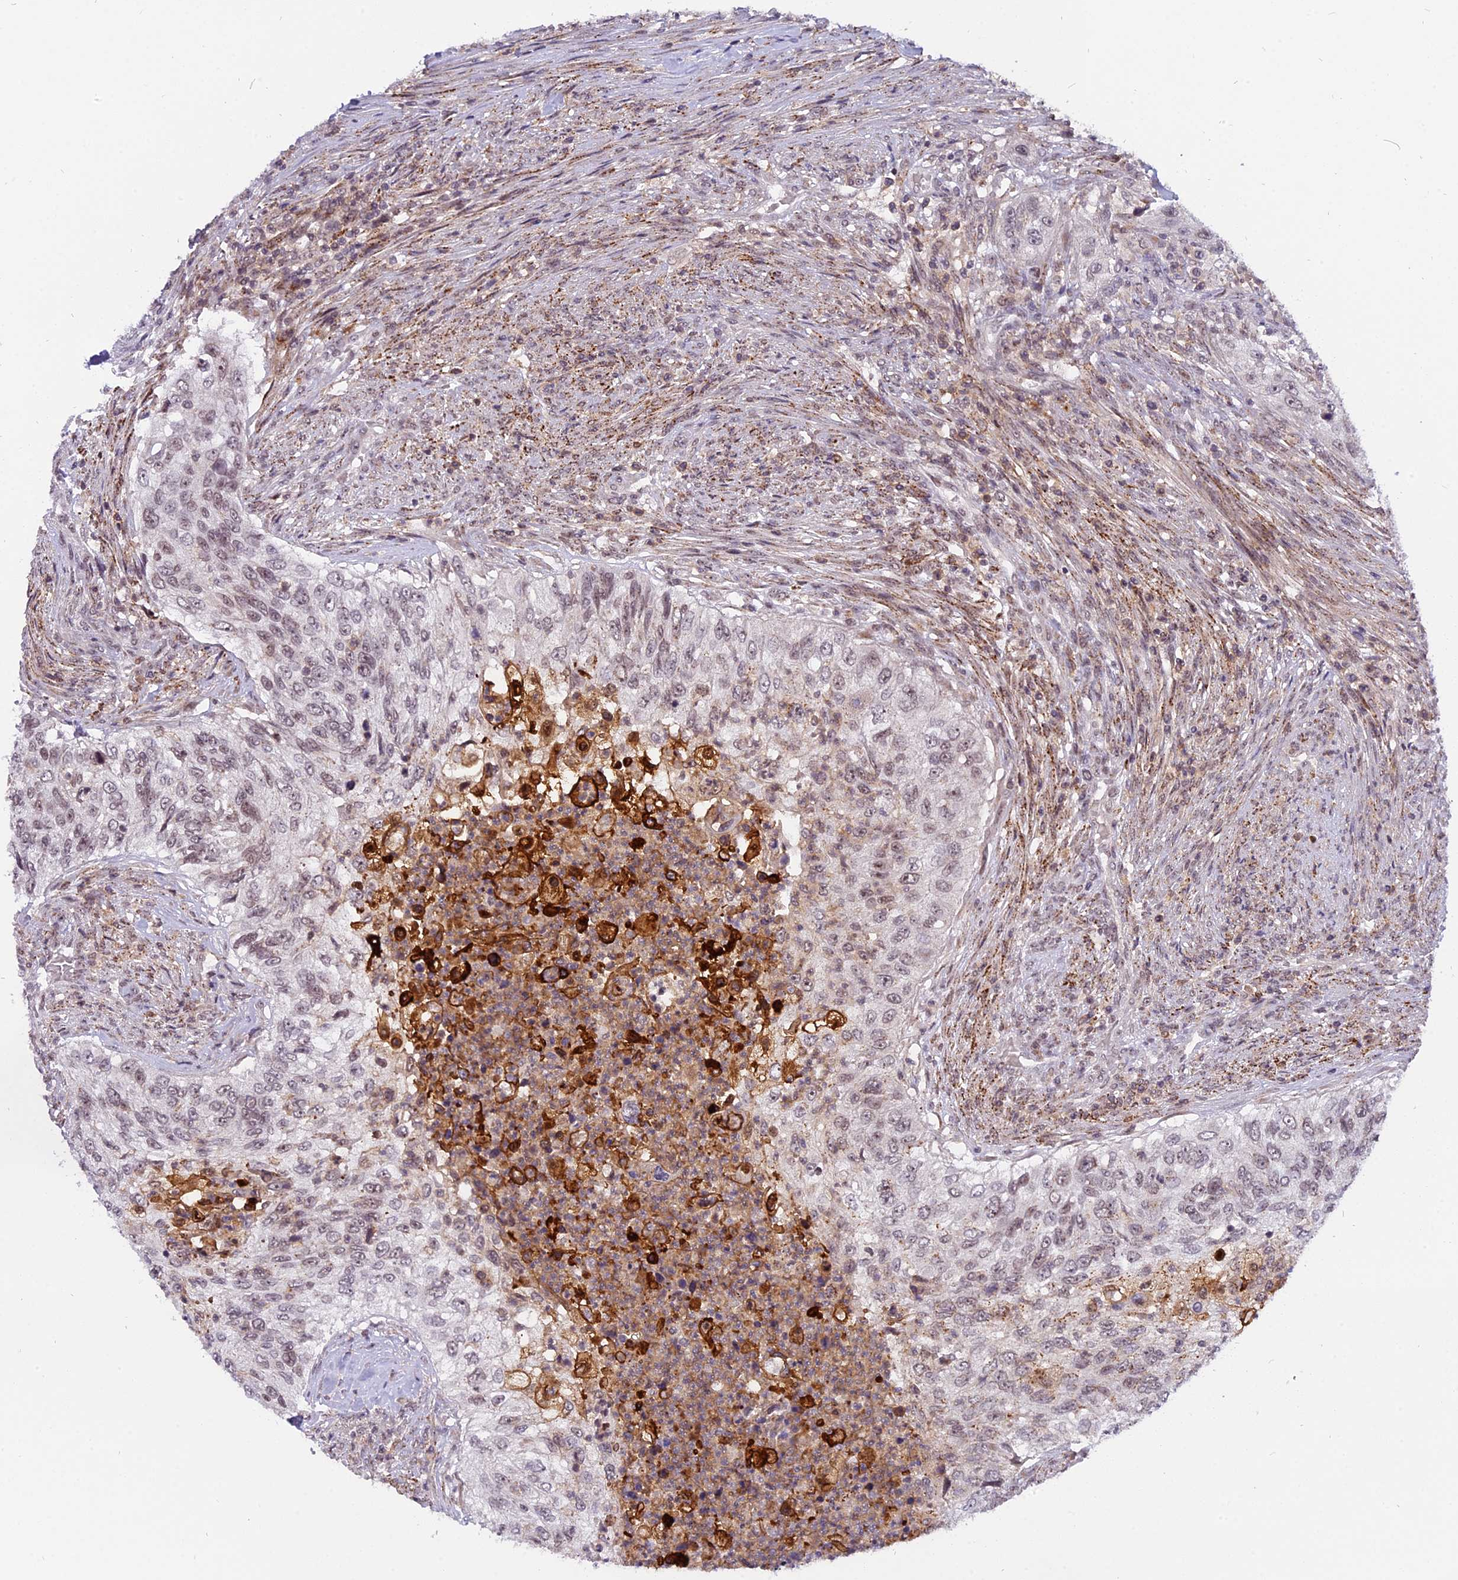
{"staining": {"intensity": "weak", "quantity": ">75%", "location": "nuclear"}, "tissue": "urothelial cancer", "cell_type": "Tumor cells", "image_type": "cancer", "snomed": [{"axis": "morphology", "description": "Urothelial carcinoma, High grade"}, {"axis": "topography", "description": "Urinary bladder"}], "caption": "Immunohistochemical staining of urothelial cancer exhibits weak nuclear protein positivity in approximately >75% of tumor cells. Immunohistochemistry (ihc) stains the protein of interest in brown and the nuclei are stained blue.", "gene": "TADA3", "patient": {"sex": "female", "age": 60}}